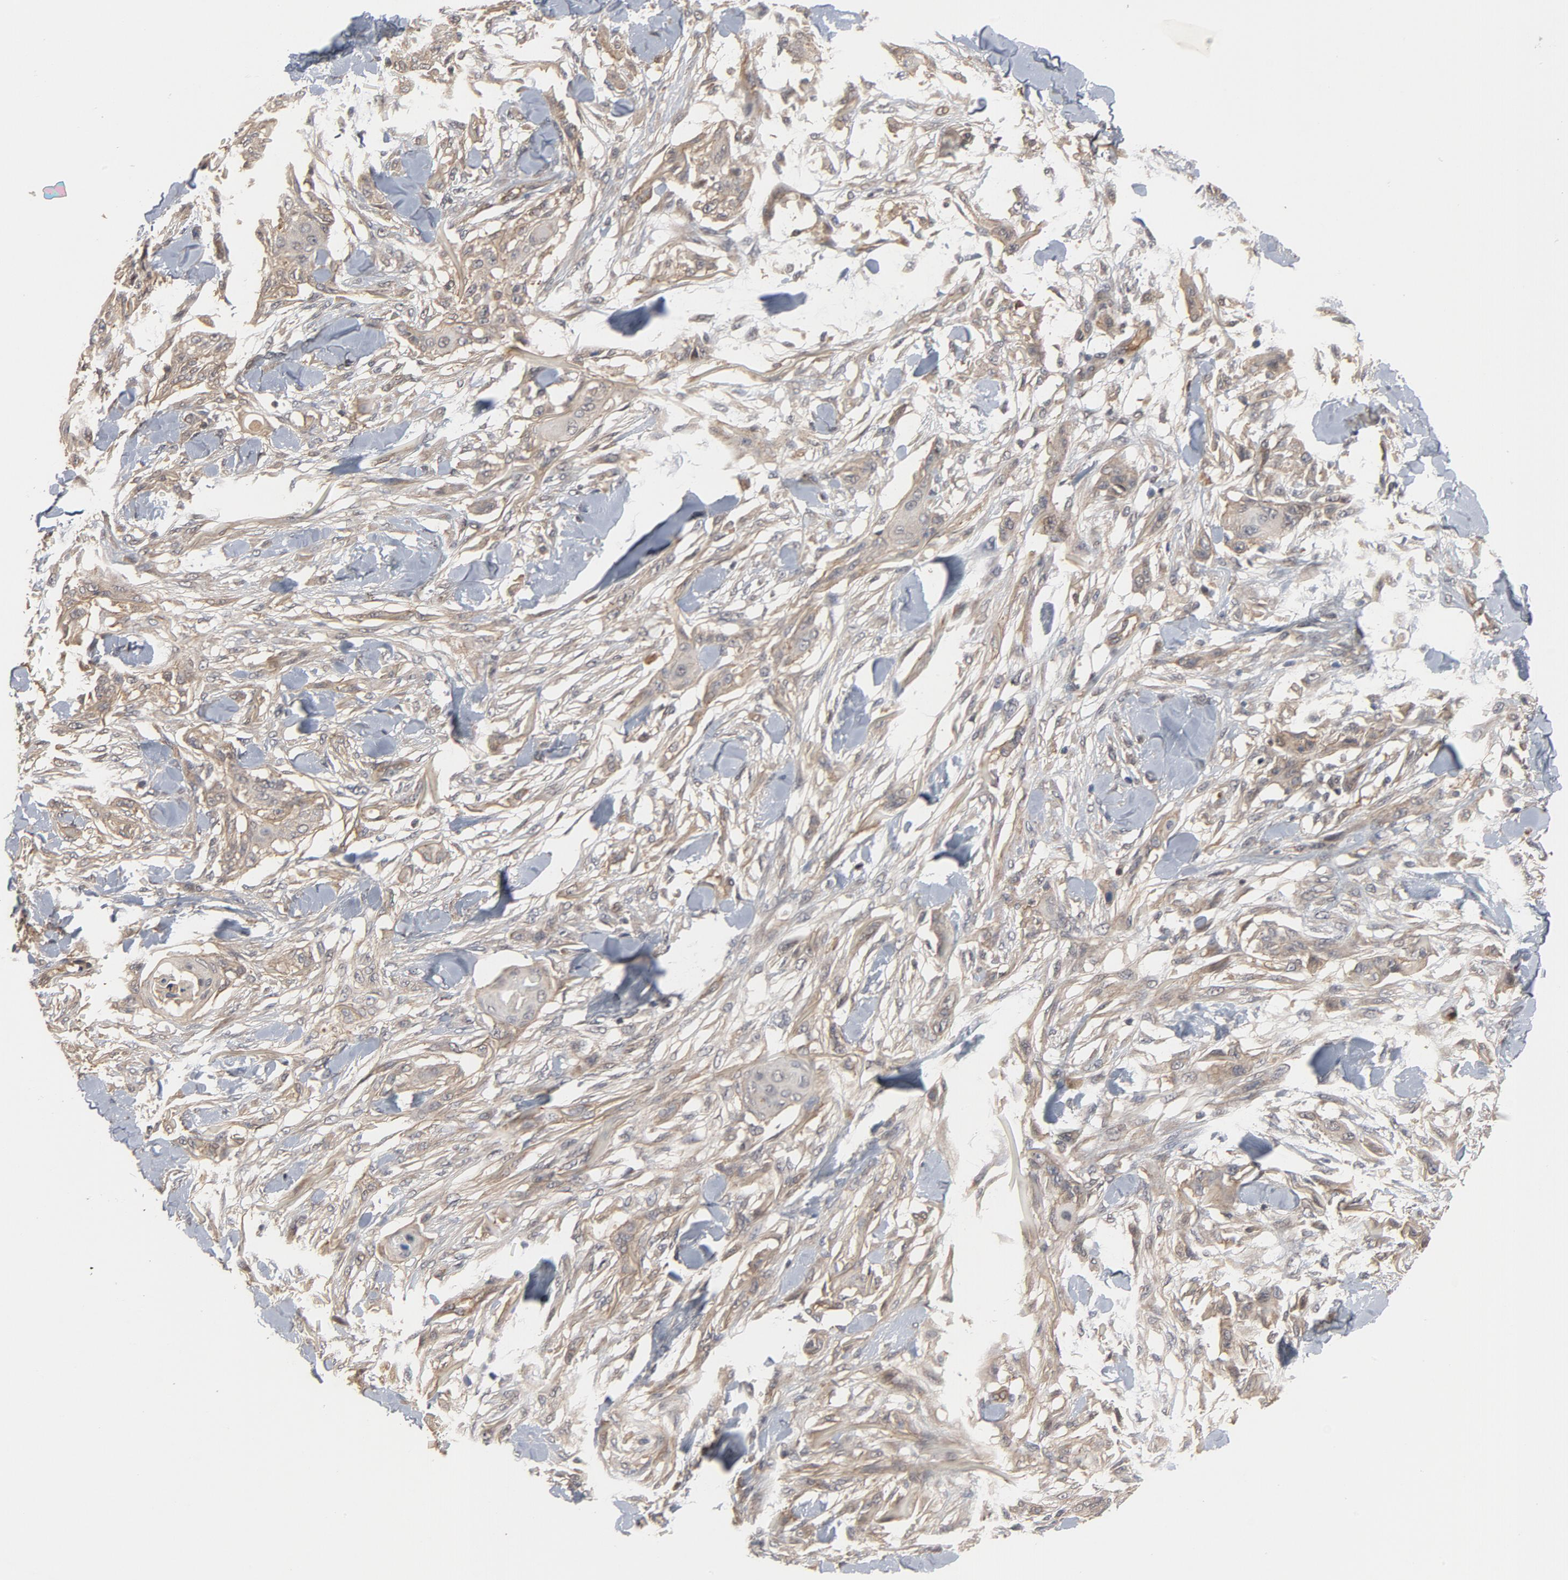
{"staining": {"intensity": "weak", "quantity": "<25%", "location": "cytoplasmic/membranous"}, "tissue": "skin cancer", "cell_type": "Tumor cells", "image_type": "cancer", "snomed": [{"axis": "morphology", "description": "Normal tissue, NOS"}, {"axis": "morphology", "description": "Squamous cell carcinoma, NOS"}, {"axis": "topography", "description": "Skin"}], "caption": "Tumor cells show no significant protein expression in skin cancer (squamous cell carcinoma). (Brightfield microscopy of DAB (3,3'-diaminobenzidine) IHC at high magnification).", "gene": "PITPNM2", "patient": {"sex": "female", "age": 59}}